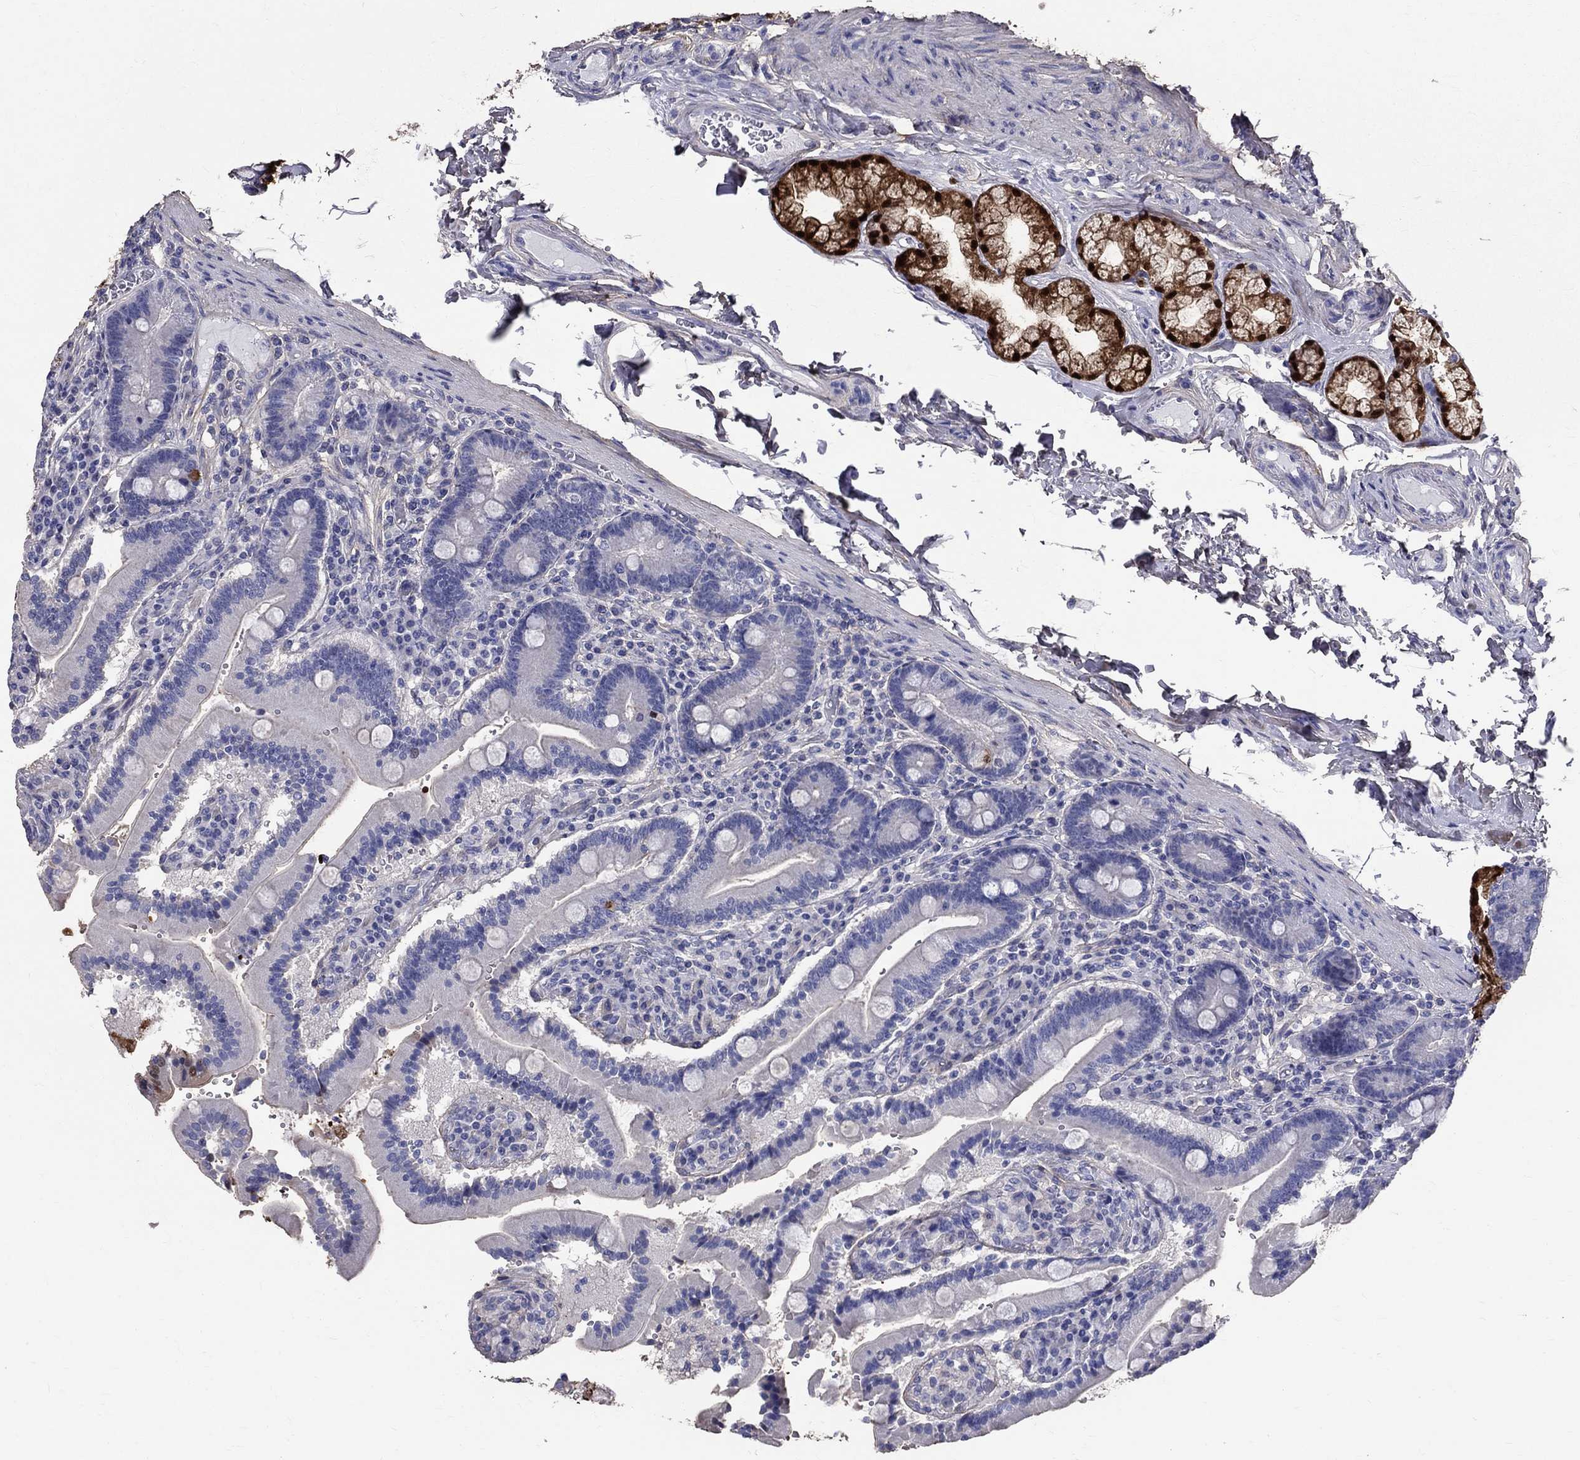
{"staining": {"intensity": "strong", "quantity": "<25%", "location": "cytoplasmic/membranous,nuclear"}, "tissue": "duodenum", "cell_type": "Glandular cells", "image_type": "normal", "snomed": [{"axis": "morphology", "description": "Normal tissue, NOS"}, {"axis": "topography", "description": "Duodenum"}], "caption": "High-power microscopy captured an immunohistochemistry micrograph of normal duodenum, revealing strong cytoplasmic/membranous,nuclear positivity in about <25% of glandular cells.", "gene": "ANXA10", "patient": {"sex": "female", "age": 62}}